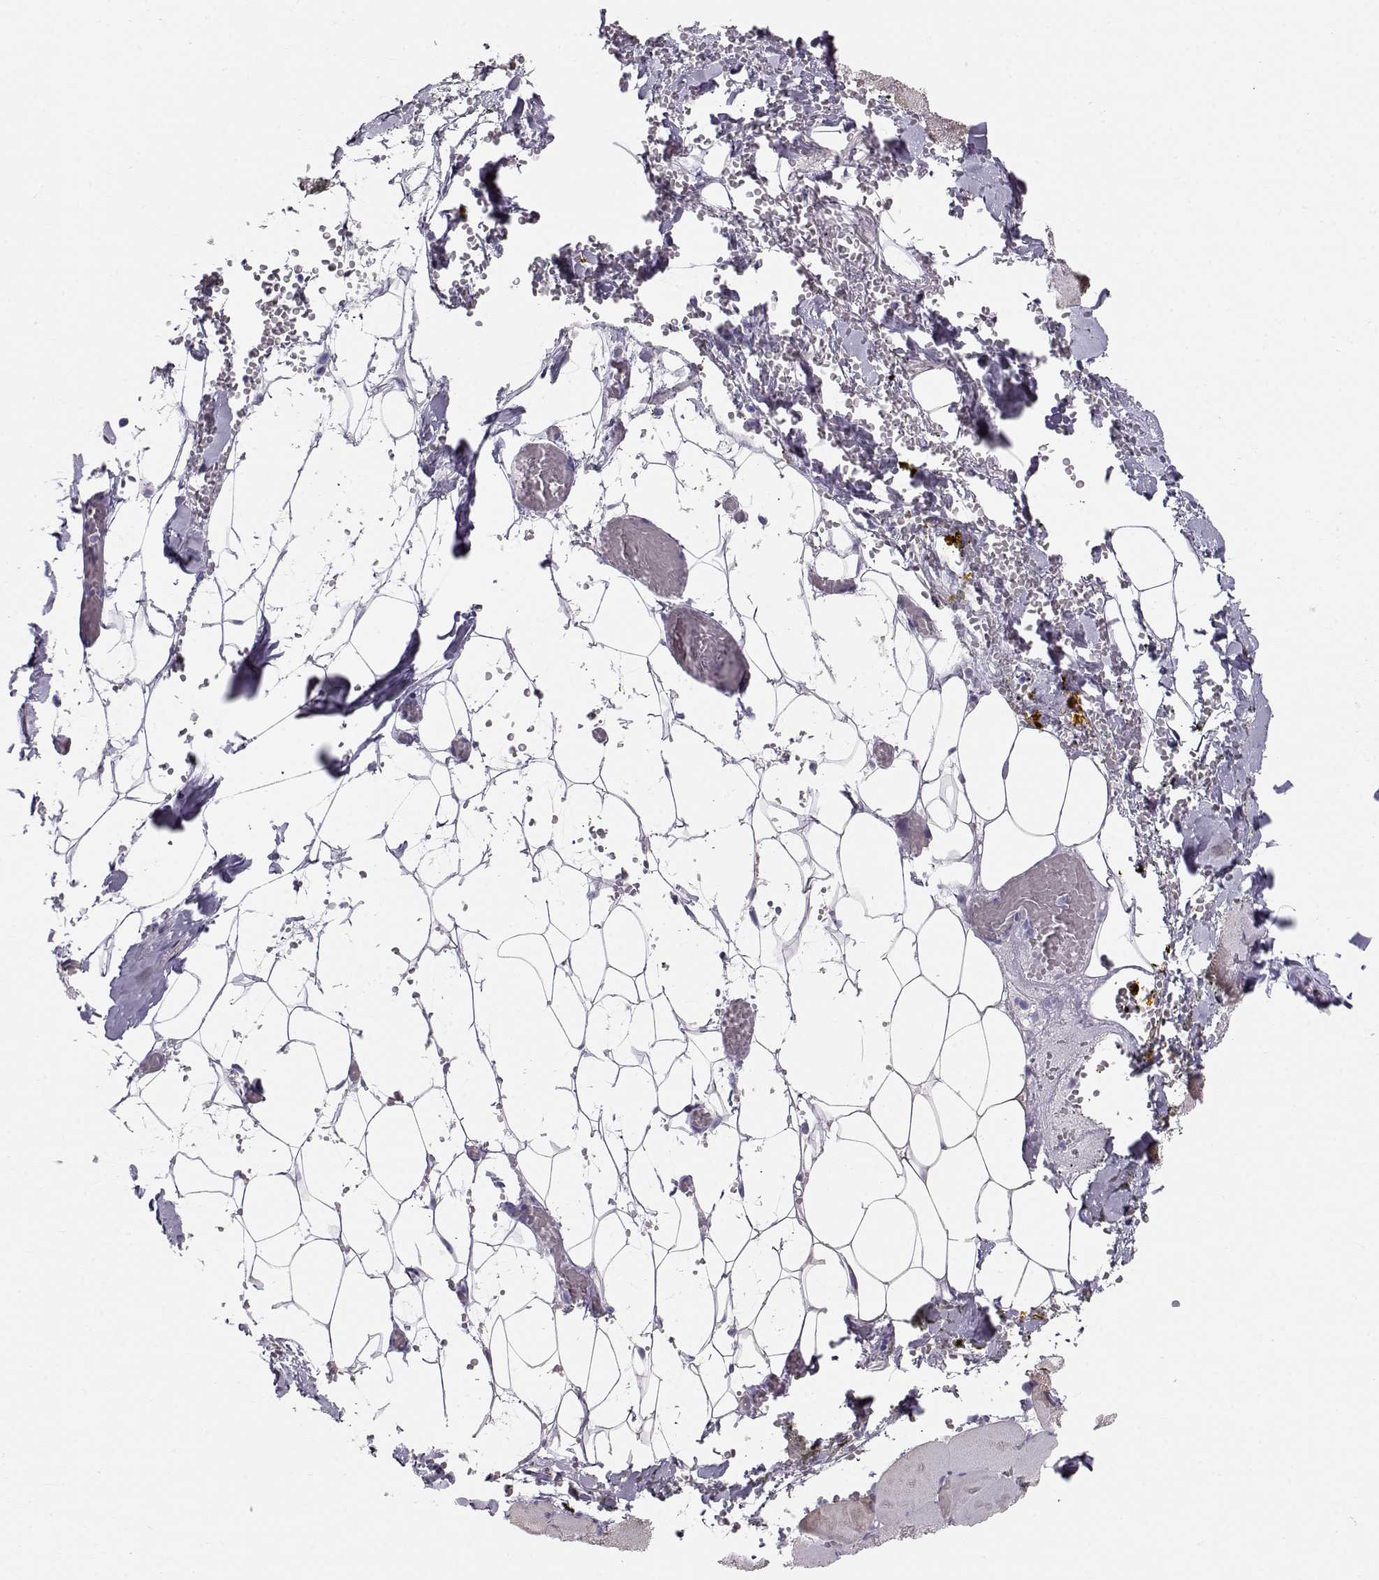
{"staining": {"intensity": "negative", "quantity": "none", "location": "none"}, "tissue": "skeletal muscle", "cell_type": "Myocytes", "image_type": "normal", "snomed": [{"axis": "morphology", "description": "Normal tissue, NOS"}, {"axis": "topography", "description": "Skeletal muscle"}], "caption": "Immunohistochemistry photomicrograph of benign skeletal muscle: skeletal muscle stained with DAB shows no significant protein expression in myocytes.", "gene": "RD3", "patient": {"sex": "male", "age": 56}}